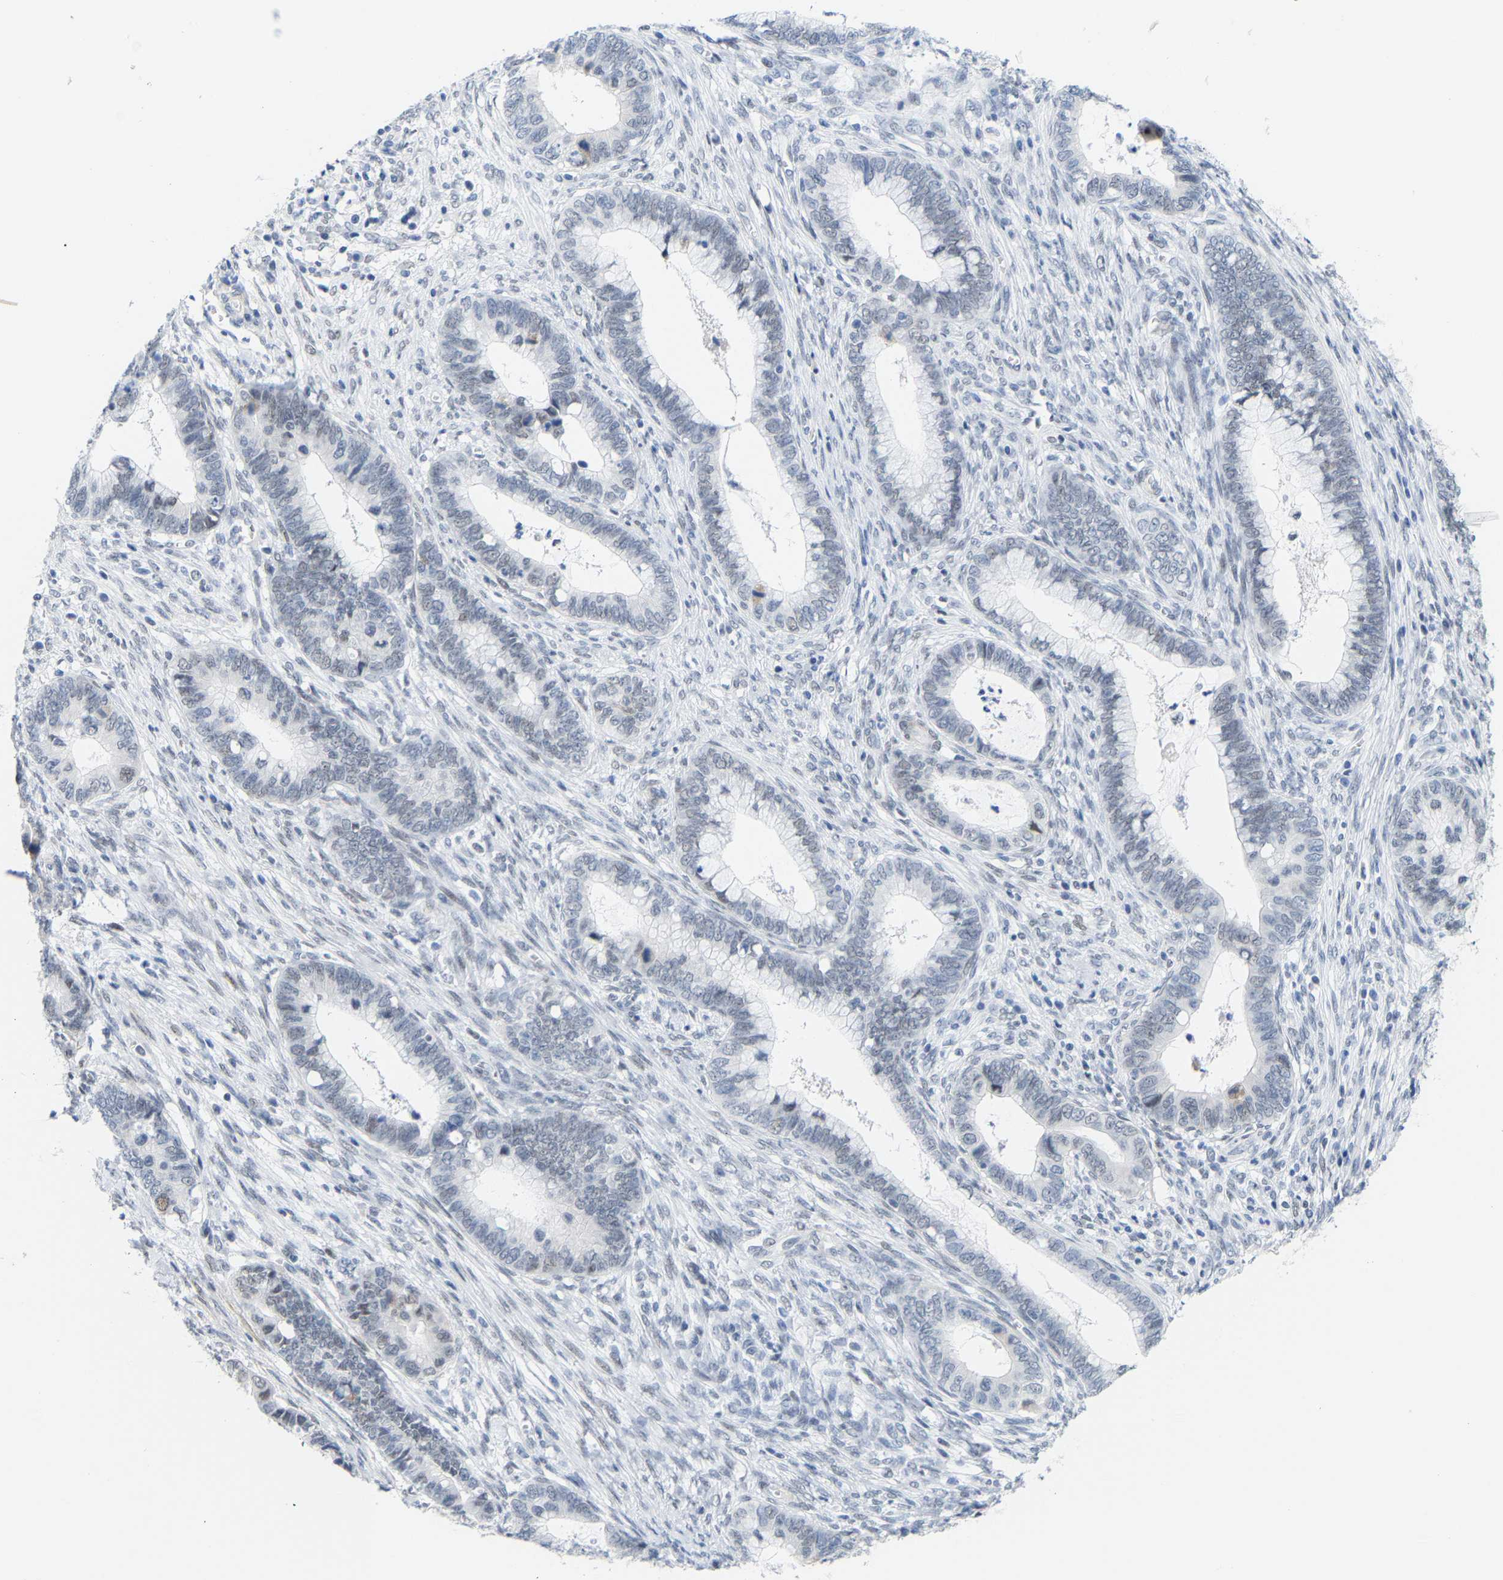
{"staining": {"intensity": "negative", "quantity": "none", "location": "none"}, "tissue": "cervical cancer", "cell_type": "Tumor cells", "image_type": "cancer", "snomed": [{"axis": "morphology", "description": "Adenocarcinoma, NOS"}, {"axis": "topography", "description": "Cervix"}], "caption": "This is an immunohistochemistry (IHC) photomicrograph of human cervical cancer. There is no staining in tumor cells.", "gene": "FAM180A", "patient": {"sex": "female", "age": 44}}